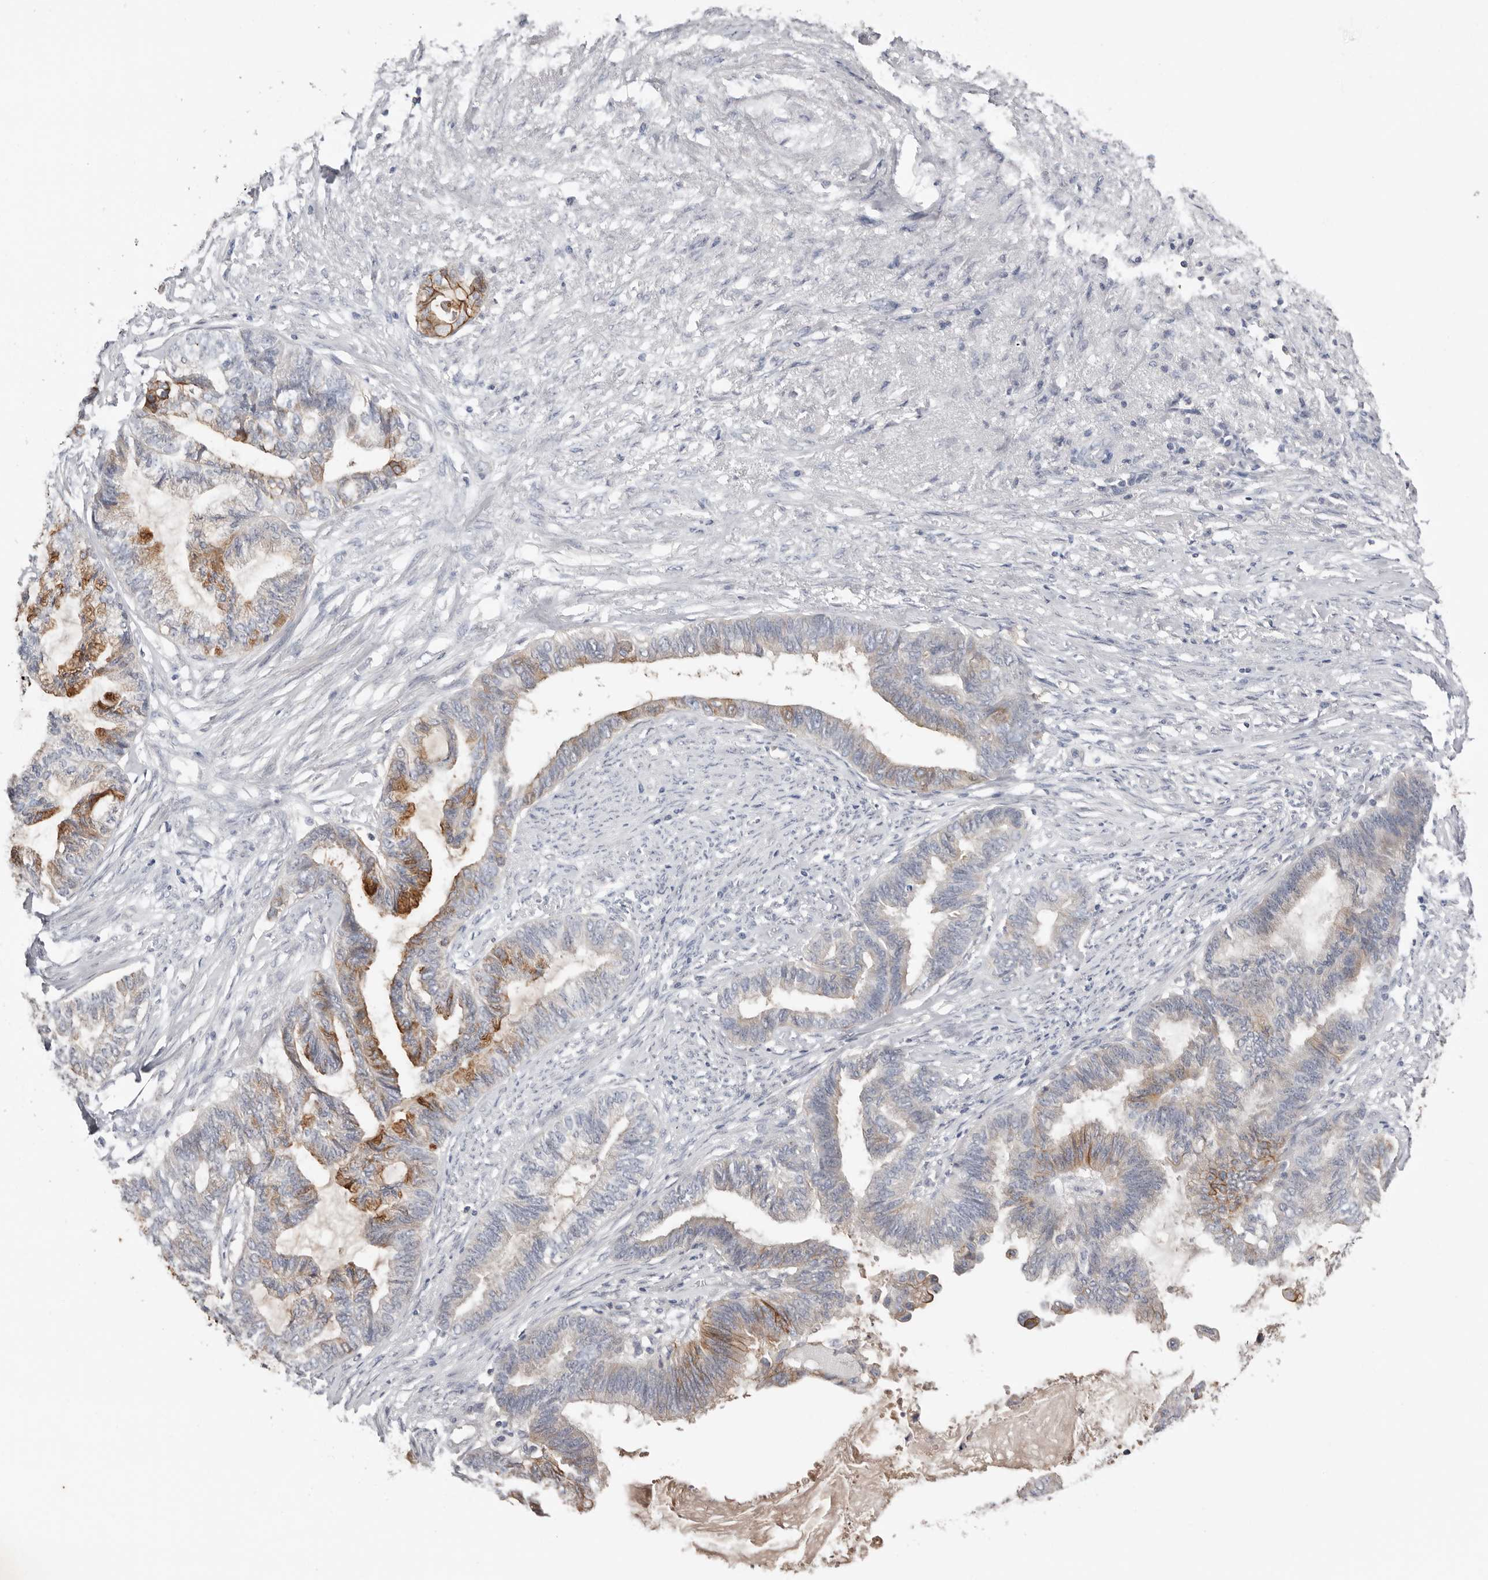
{"staining": {"intensity": "moderate", "quantity": "25%-75%", "location": "cytoplasmic/membranous"}, "tissue": "endometrial cancer", "cell_type": "Tumor cells", "image_type": "cancer", "snomed": [{"axis": "morphology", "description": "Adenocarcinoma, NOS"}, {"axis": "topography", "description": "Endometrium"}], "caption": "Endometrial cancer (adenocarcinoma) tissue reveals moderate cytoplasmic/membranous positivity in about 25%-75% of tumor cells", "gene": "S100A14", "patient": {"sex": "female", "age": 86}}